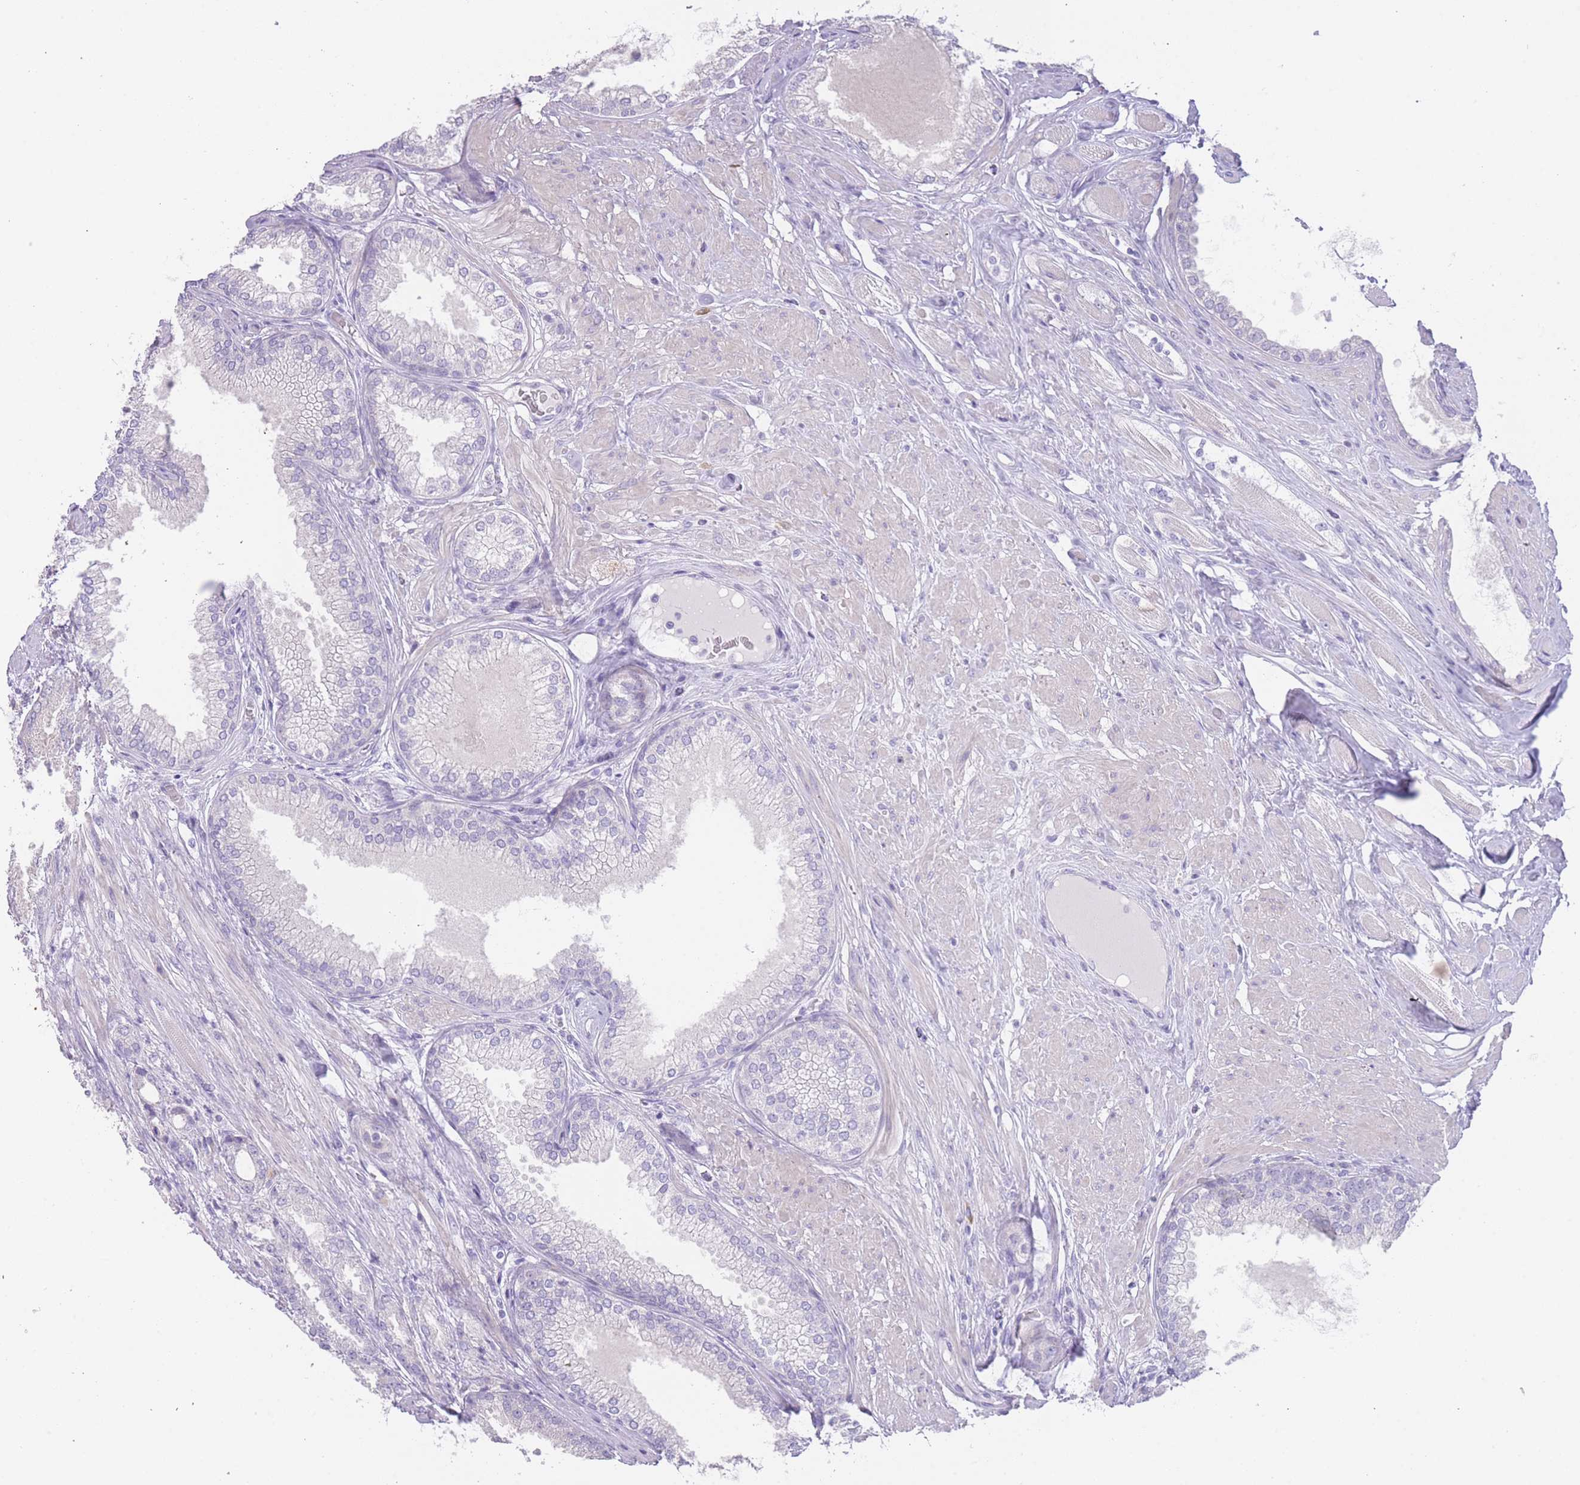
{"staining": {"intensity": "negative", "quantity": "none", "location": "none"}, "tissue": "prostate cancer", "cell_type": "Tumor cells", "image_type": "cancer", "snomed": [{"axis": "morphology", "description": "Adenocarcinoma, High grade"}, {"axis": "topography", "description": "Prostate"}], "caption": "Tumor cells show no significant protein expression in high-grade adenocarcinoma (prostate).", "gene": "IMPG1", "patient": {"sex": "male", "age": 71}}